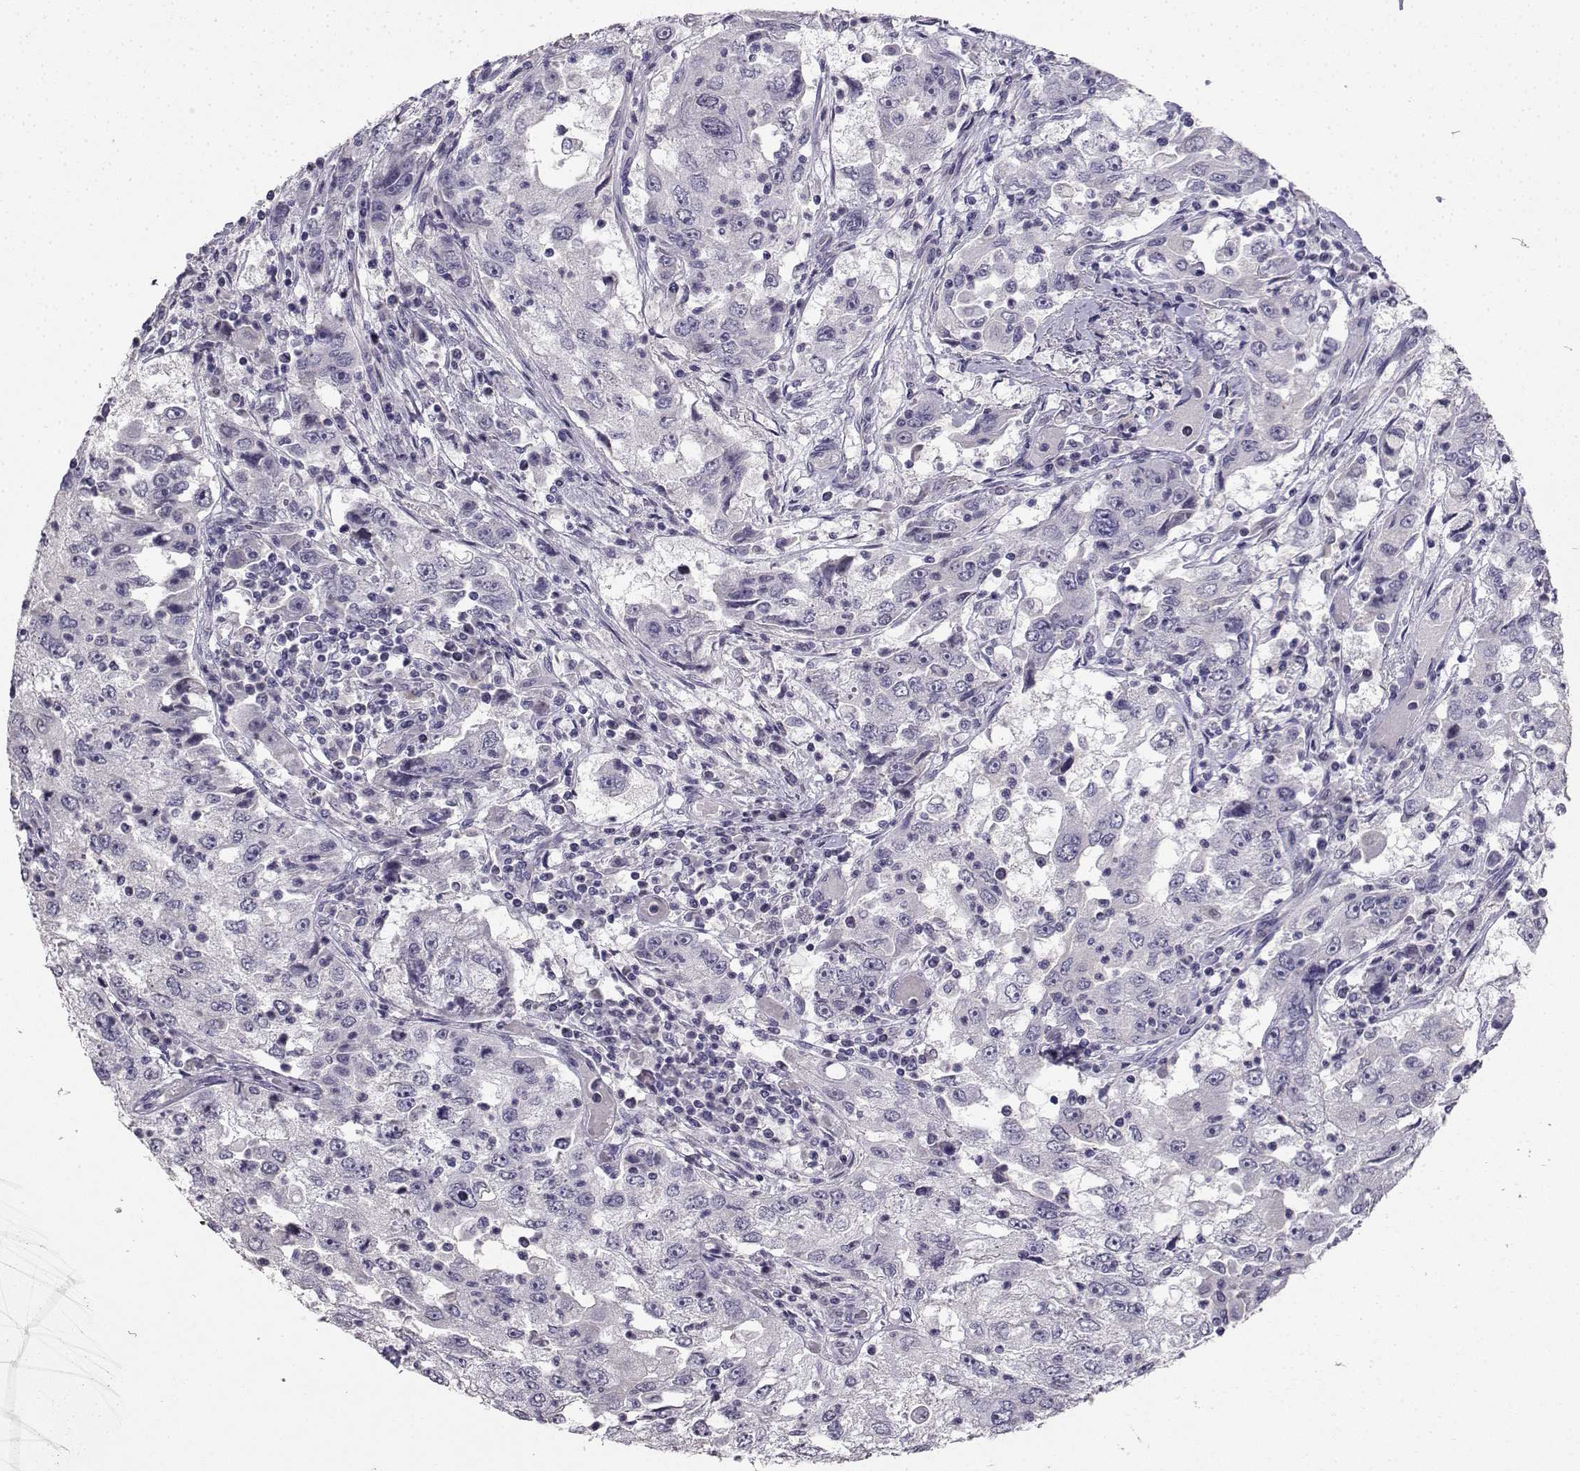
{"staining": {"intensity": "negative", "quantity": "none", "location": "none"}, "tissue": "cervical cancer", "cell_type": "Tumor cells", "image_type": "cancer", "snomed": [{"axis": "morphology", "description": "Squamous cell carcinoma, NOS"}, {"axis": "topography", "description": "Cervix"}], "caption": "DAB (3,3'-diaminobenzidine) immunohistochemical staining of human cervical cancer reveals no significant expression in tumor cells. Nuclei are stained in blue.", "gene": "CARTPT", "patient": {"sex": "female", "age": 36}}